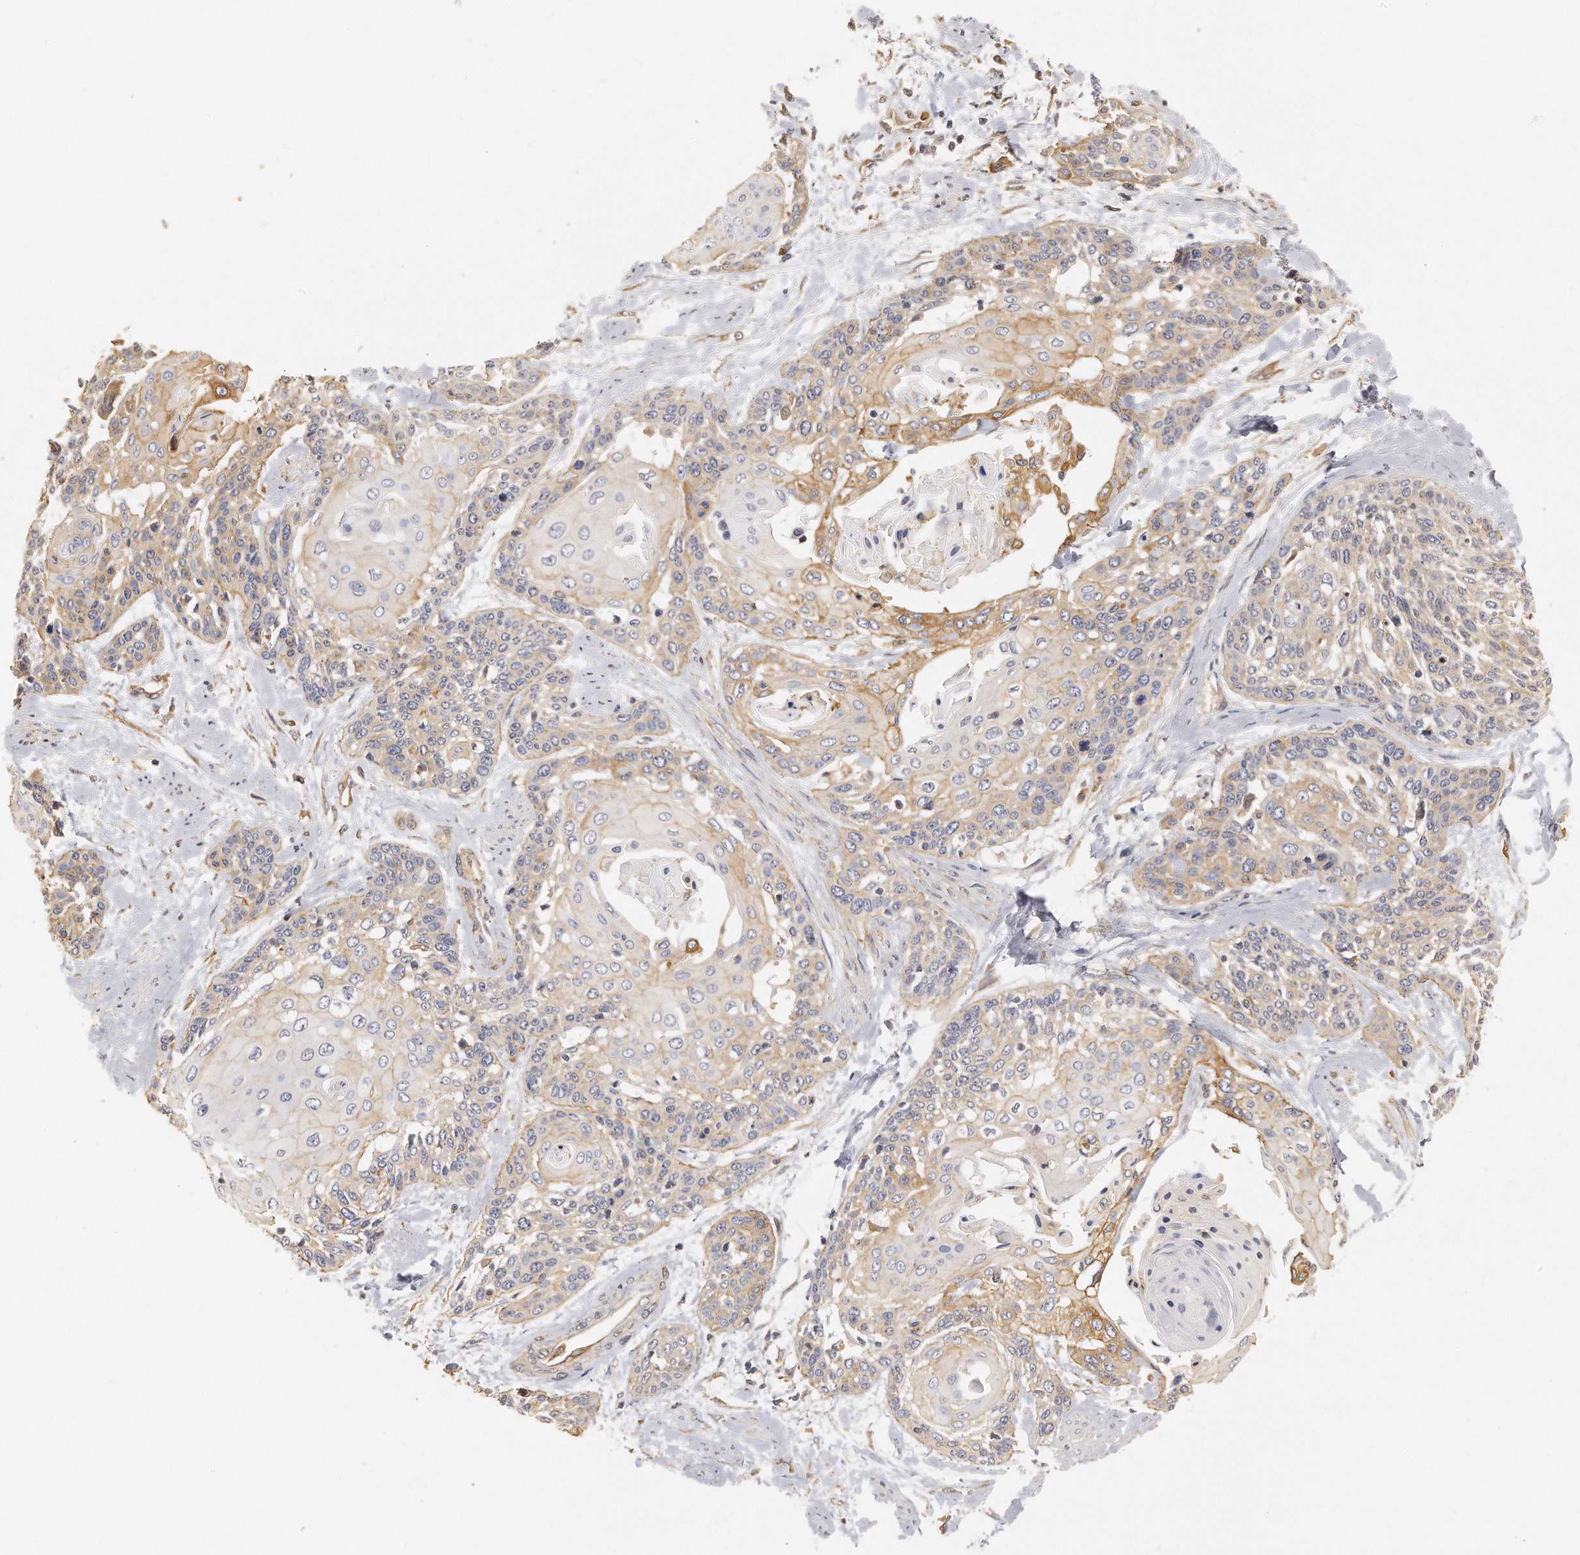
{"staining": {"intensity": "moderate", "quantity": "25%-75%", "location": "cytoplasmic/membranous"}, "tissue": "cervical cancer", "cell_type": "Tumor cells", "image_type": "cancer", "snomed": [{"axis": "morphology", "description": "Squamous cell carcinoma, NOS"}, {"axis": "topography", "description": "Cervix"}], "caption": "A high-resolution micrograph shows IHC staining of squamous cell carcinoma (cervical), which reveals moderate cytoplasmic/membranous expression in approximately 25%-75% of tumor cells.", "gene": "CHST7", "patient": {"sex": "female", "age": 57}}